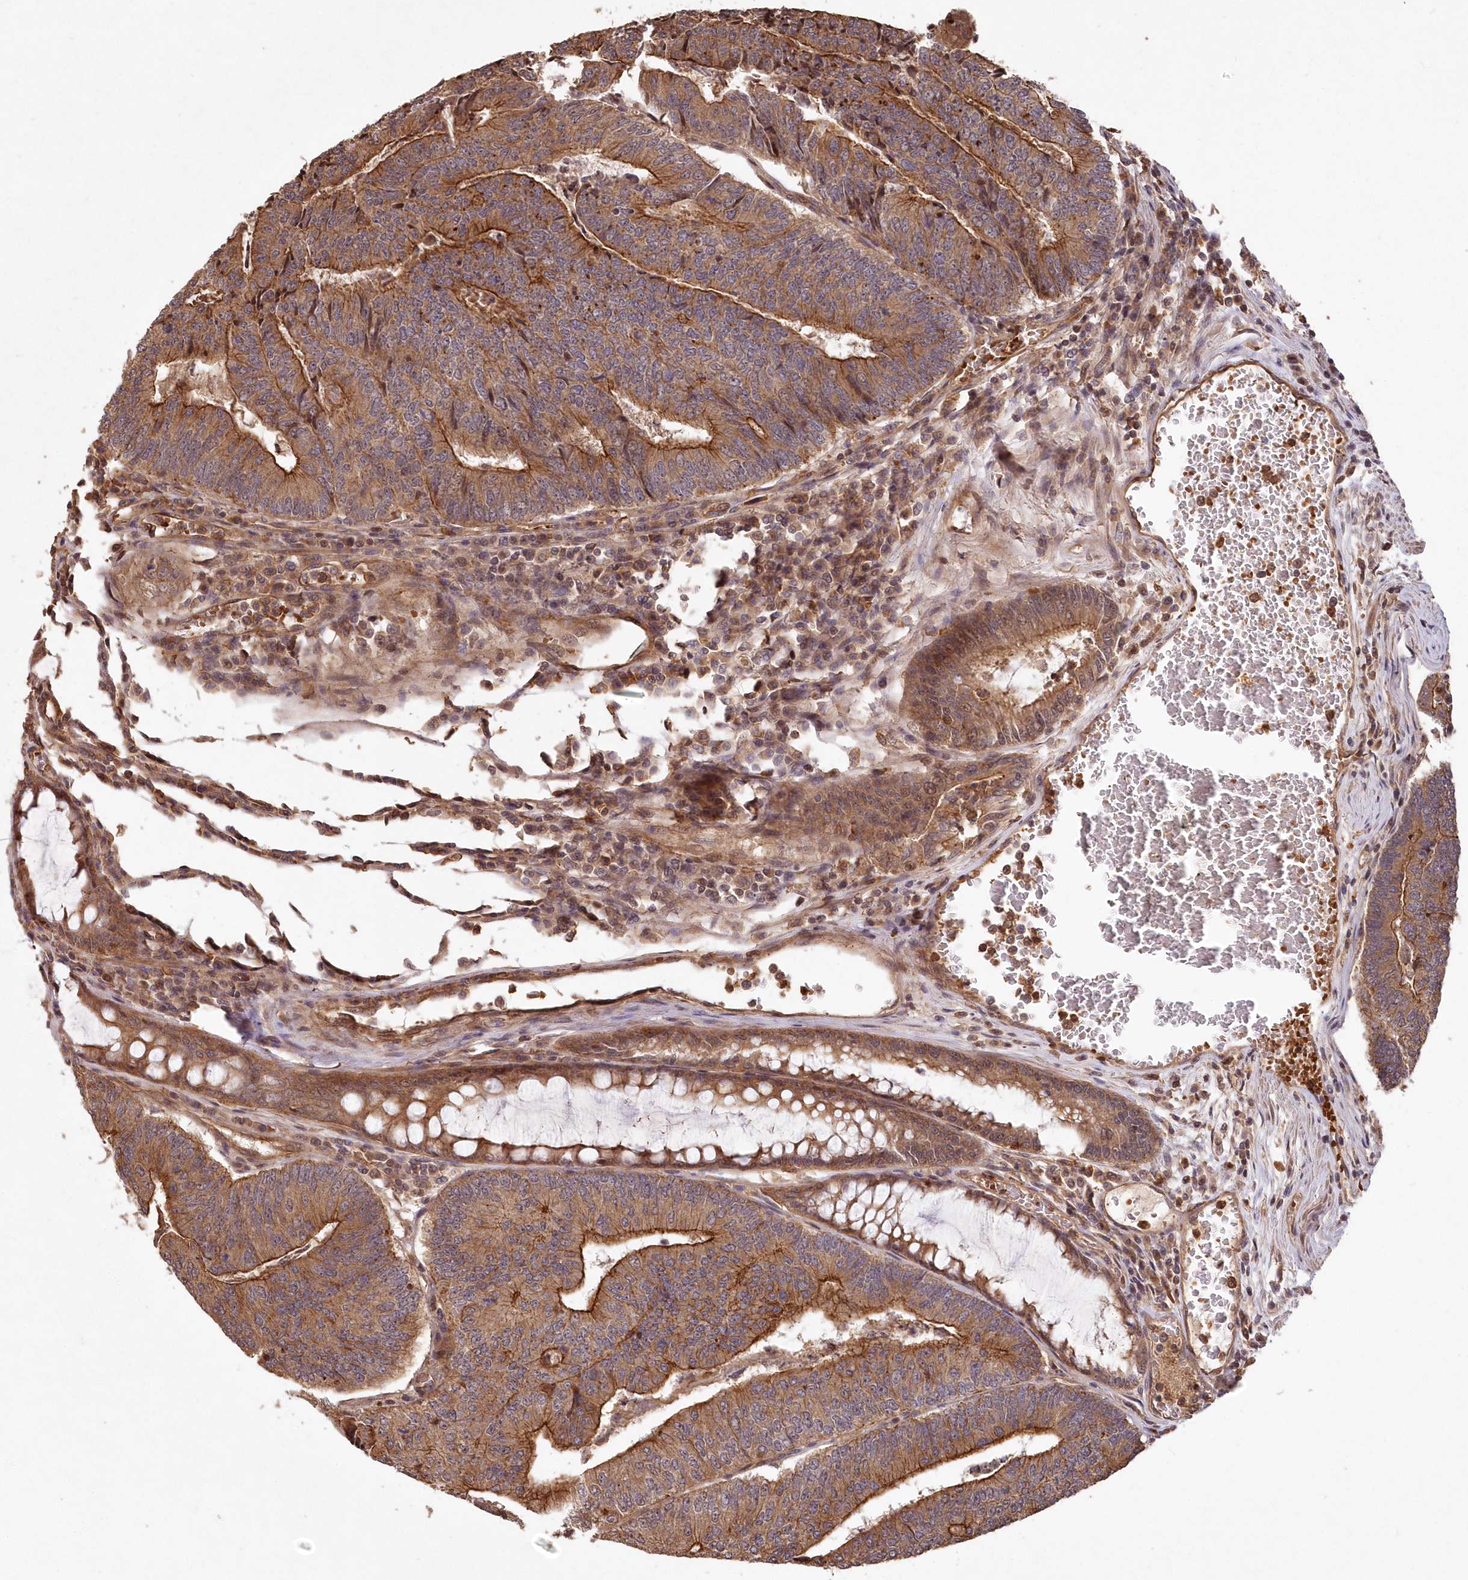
{"staining": {"intensity": "strong", "quantity": ">75%", "location": "cytoplasmic/membranous"}, "tissue": "colorectal cancer", "cell_type": "Tumor cells", "image_type": "cancer", "snomed": [{"axis": "morphology", "description": "Adenocarcinoma, NOS"}, {"axis": "topography", "description": "Colon"}], "caption": "DAB (3,3'-diaminobenzidine) immunohistochemical staining of human adenocarcinoma (colorectal) reveals strong cytoplasmic/membranous protein expression in approximately >75% of tumor cells. (DAB IHC with brightfield microscopy, high magnification).", "gene": "HYCC2", "patient": {"sex": "female", "age": 67}}